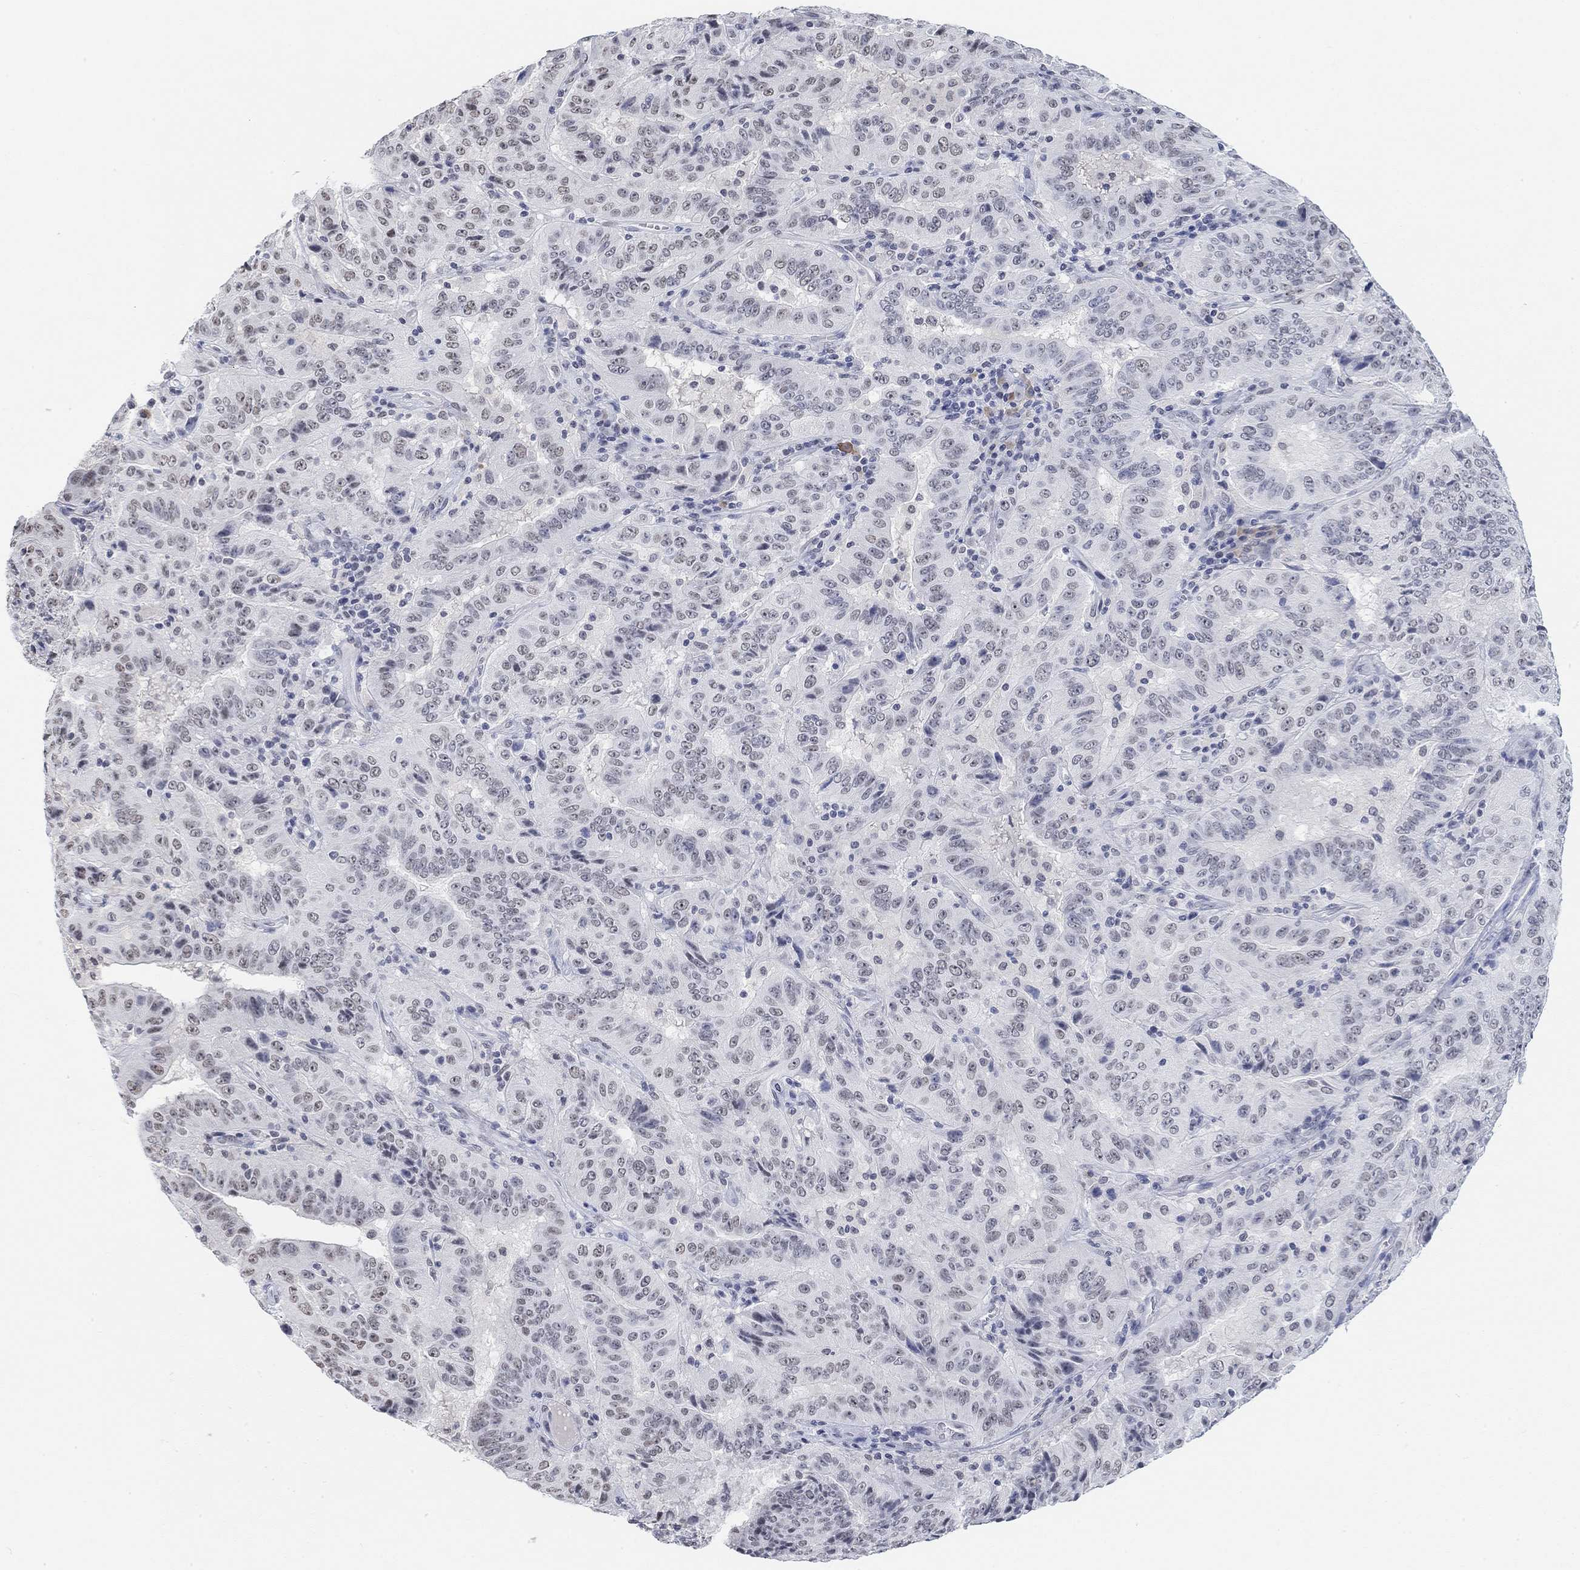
{"staining": {"intensity": "weak", "quantity": "<25%", "location": "nuclear"}, "tissue": "pancreatic cancer", "cell_type": "Tumor cells", "image_type": "cancer", "snomed": [{"axis": "morphology", "description": "Adenocarcinoma, NOS"}, {"axis": "topography", "description": "Pancreas"}], "caption": "A photomicrograph of human adenocarcinoma (pancreatic) is negative for staining in tumor cells.", "gene": "PURG", "patient": {"sex": "male", "age": 63}}